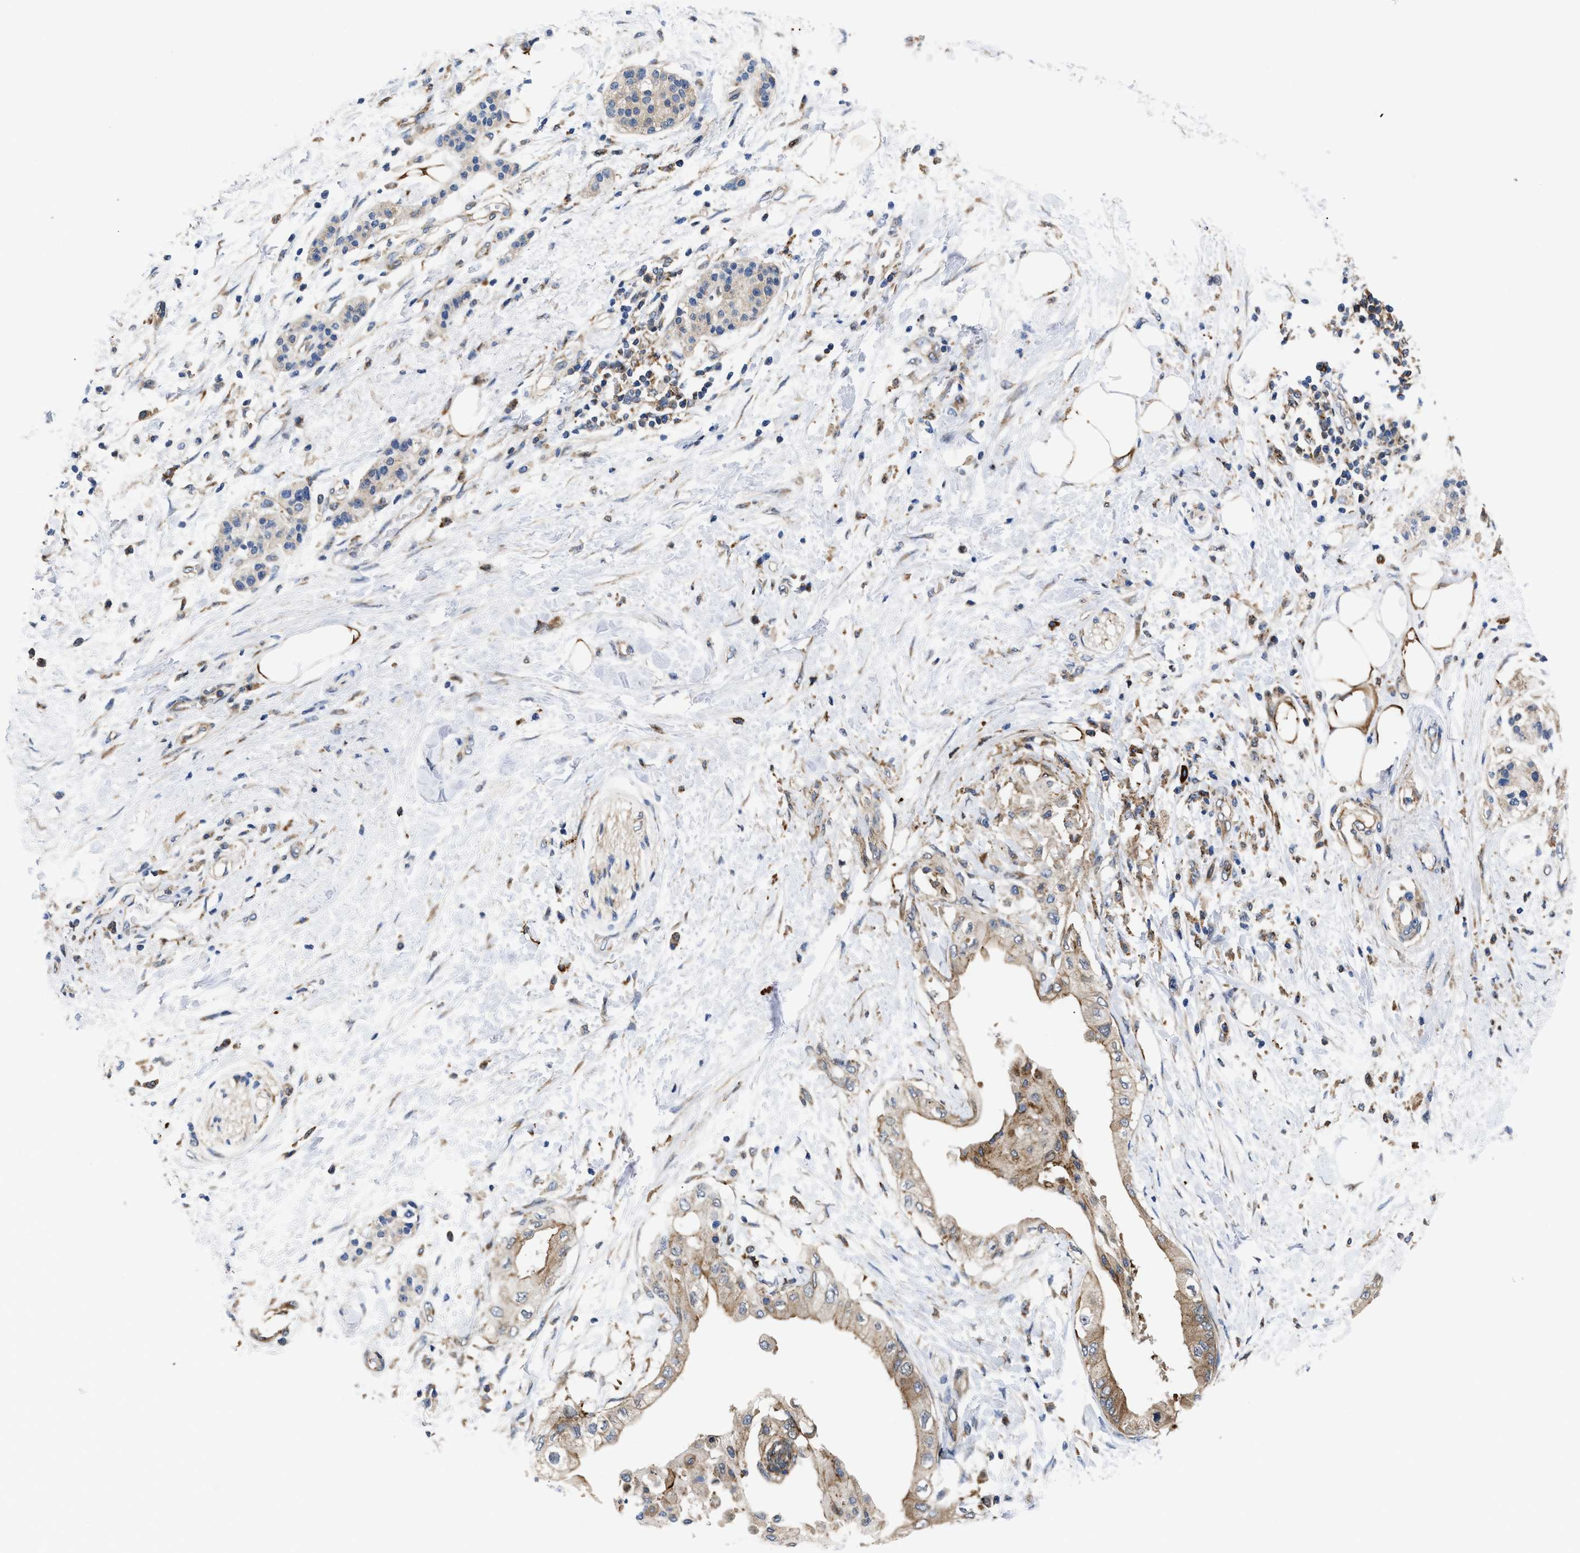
{"staining": {"intensity": "weak", "quantity": ">75%", "location": "cytoplasmic/membranous"}, "tissue": "pancreatic cancer", "cell_type": "Tumor cells", "image_type": "cancer", "snomed": [{"axis": "morphology", "description": "Normal tissue, NOS"}, {"axis": "morphology", "description": "Adenocarcinoma, NOS"}, {"axis": "topography", "description": "Pancreas"}, {"axis": "topography", "description": "Duodenum"}], "caption": "Approximately >75% of tumor cells in pancreatic cancer (adenocarcinoma) exhibit weak cytoplasmic/membranous protein staining as visualized by brown immunohistochemical staining.", "gene": "SPAST", "patient": {"sex": "female", "age": 60}}